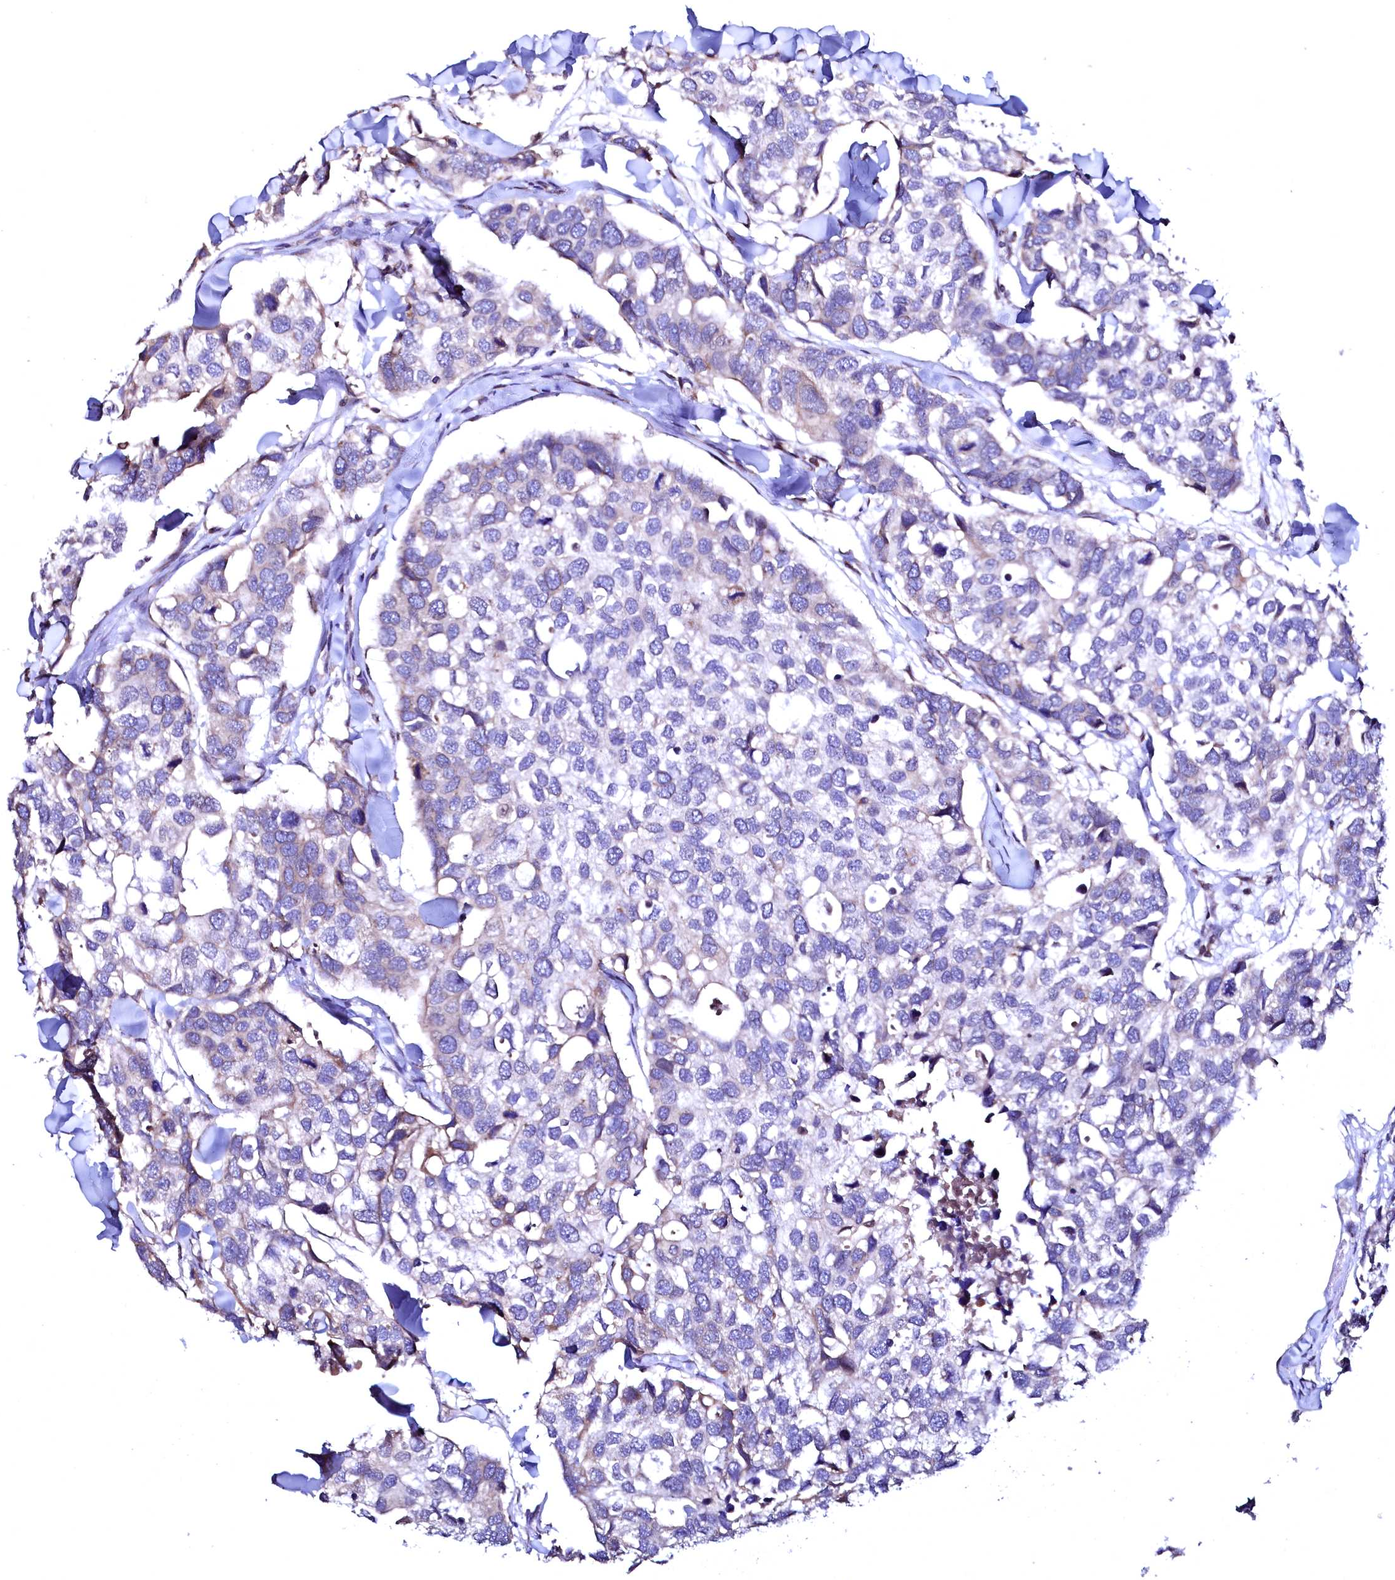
{"staining": {"intensity": "weak", "quantity": "<25%", "location": "cytoplasmic/membranous"}, "tissue": "breast cancer", "cell_type": "Tumor cells", "image_type": "cancer", "snomed": [{"axis": "morphology", "description": "Duct carcinoma"}, {"axis": "topography", "description": "Breast"}], "caption": "Immunohistochemistry image of neoplastic tissue: intraductal carcinoma (breast) stained with DAB reveals no significant protein staining in tumor cells. (Stains: DAB (3,3'-diaminobenzidine) immunohistochemistry with hematoxylin counter stain, Microscopy: brightfield microscopy at high magnification).", "gene": "HAND1", "patient": {"sex": "female", "age": 83}}